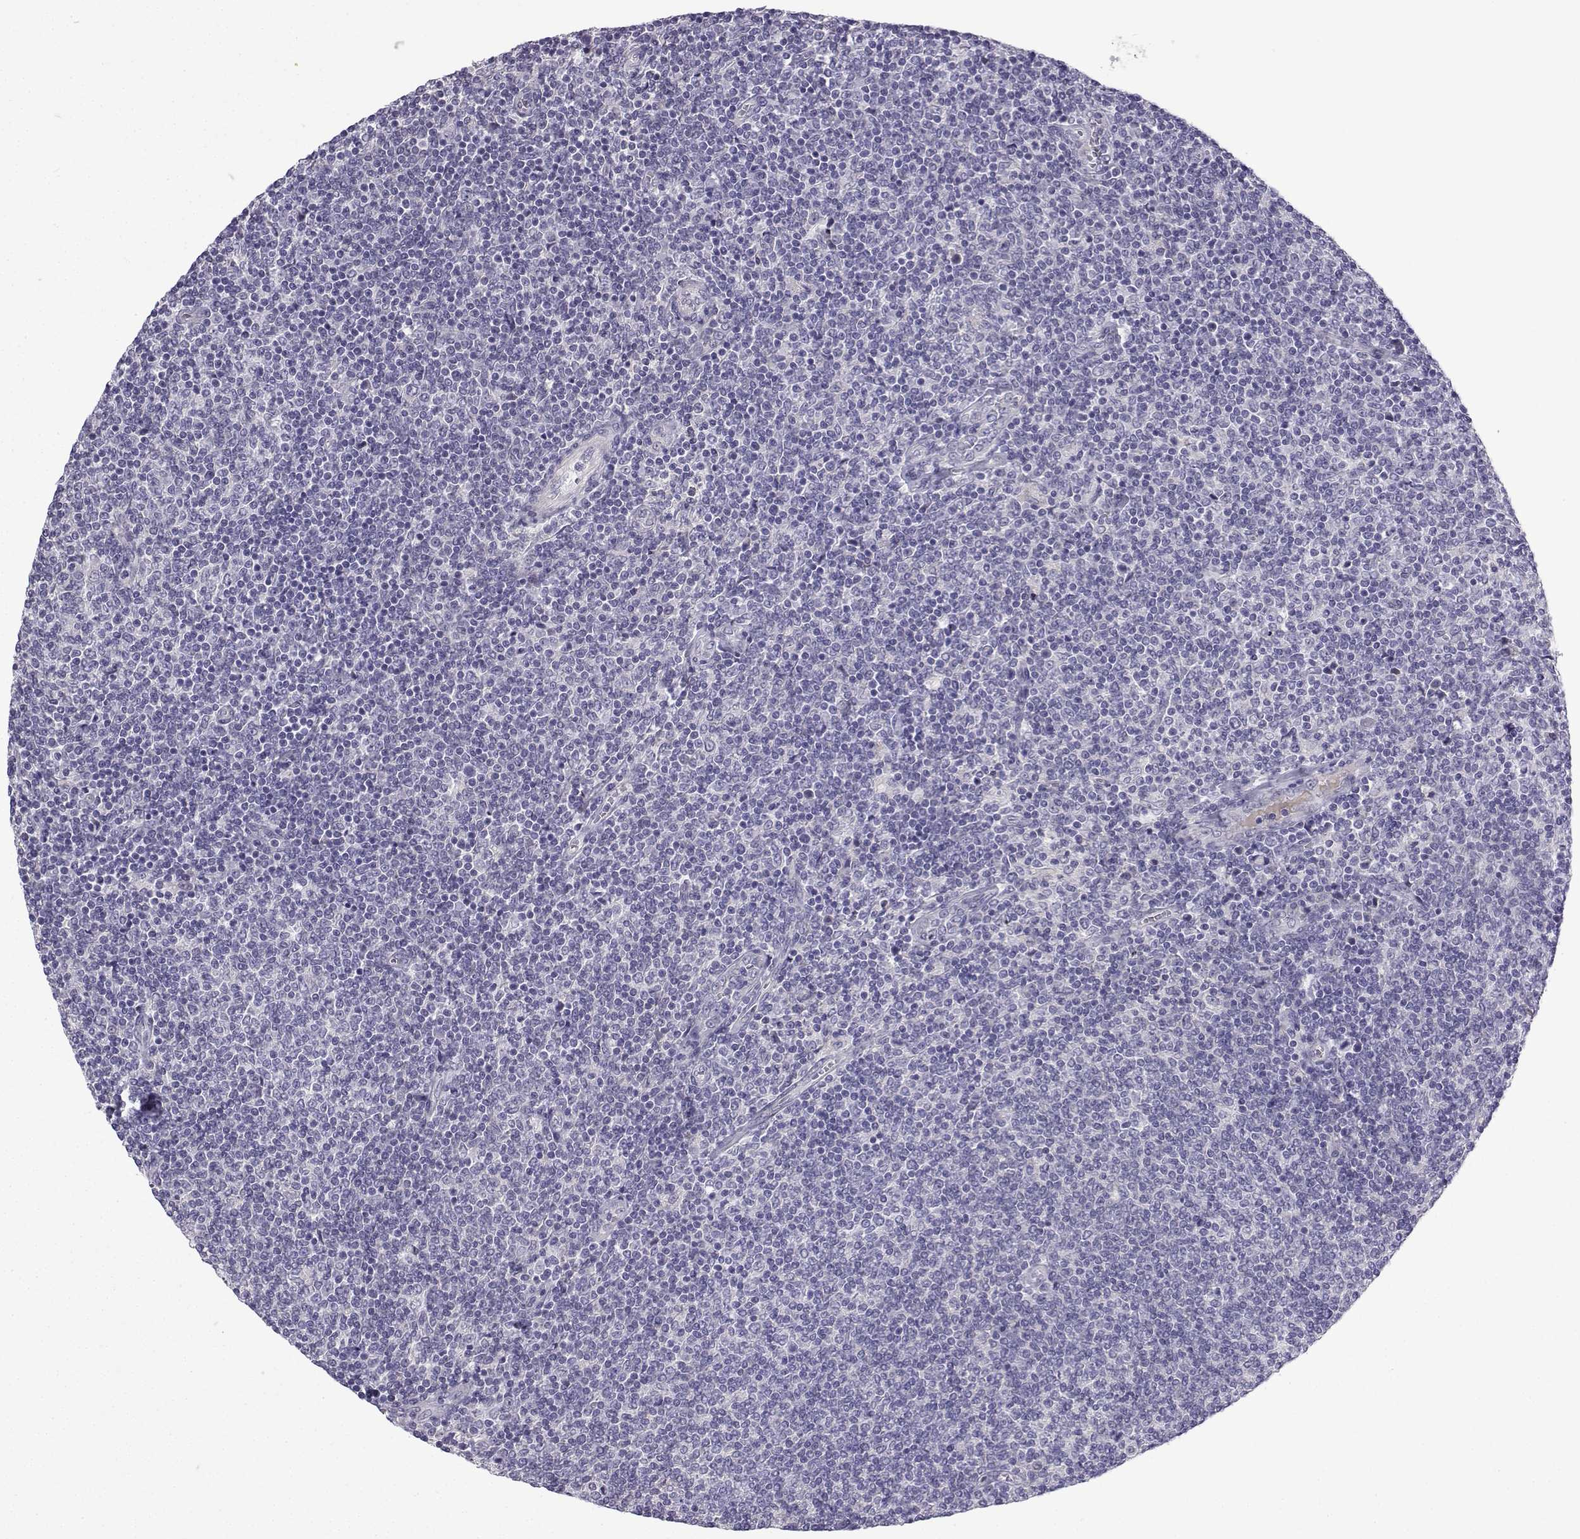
{"staining": {"intensity": "negative", "quantity": "none", "location": "none"}, "tissue": "lymphoma", "cell_type": "Tumor cells", "image_type": "cancer", "snomed": [{"axis": "morphology", "description": "Malignant lymphoma, non-Hodgkin's type, Low grade"}, {"axis": "topography", "description": "Lymph node"}], "caption": "Immunohistochemistry of human lymphoma shows no positivity in tumor cells.", "gene": "SPACA7", "patient": {"sex": "male", "age": 52}}